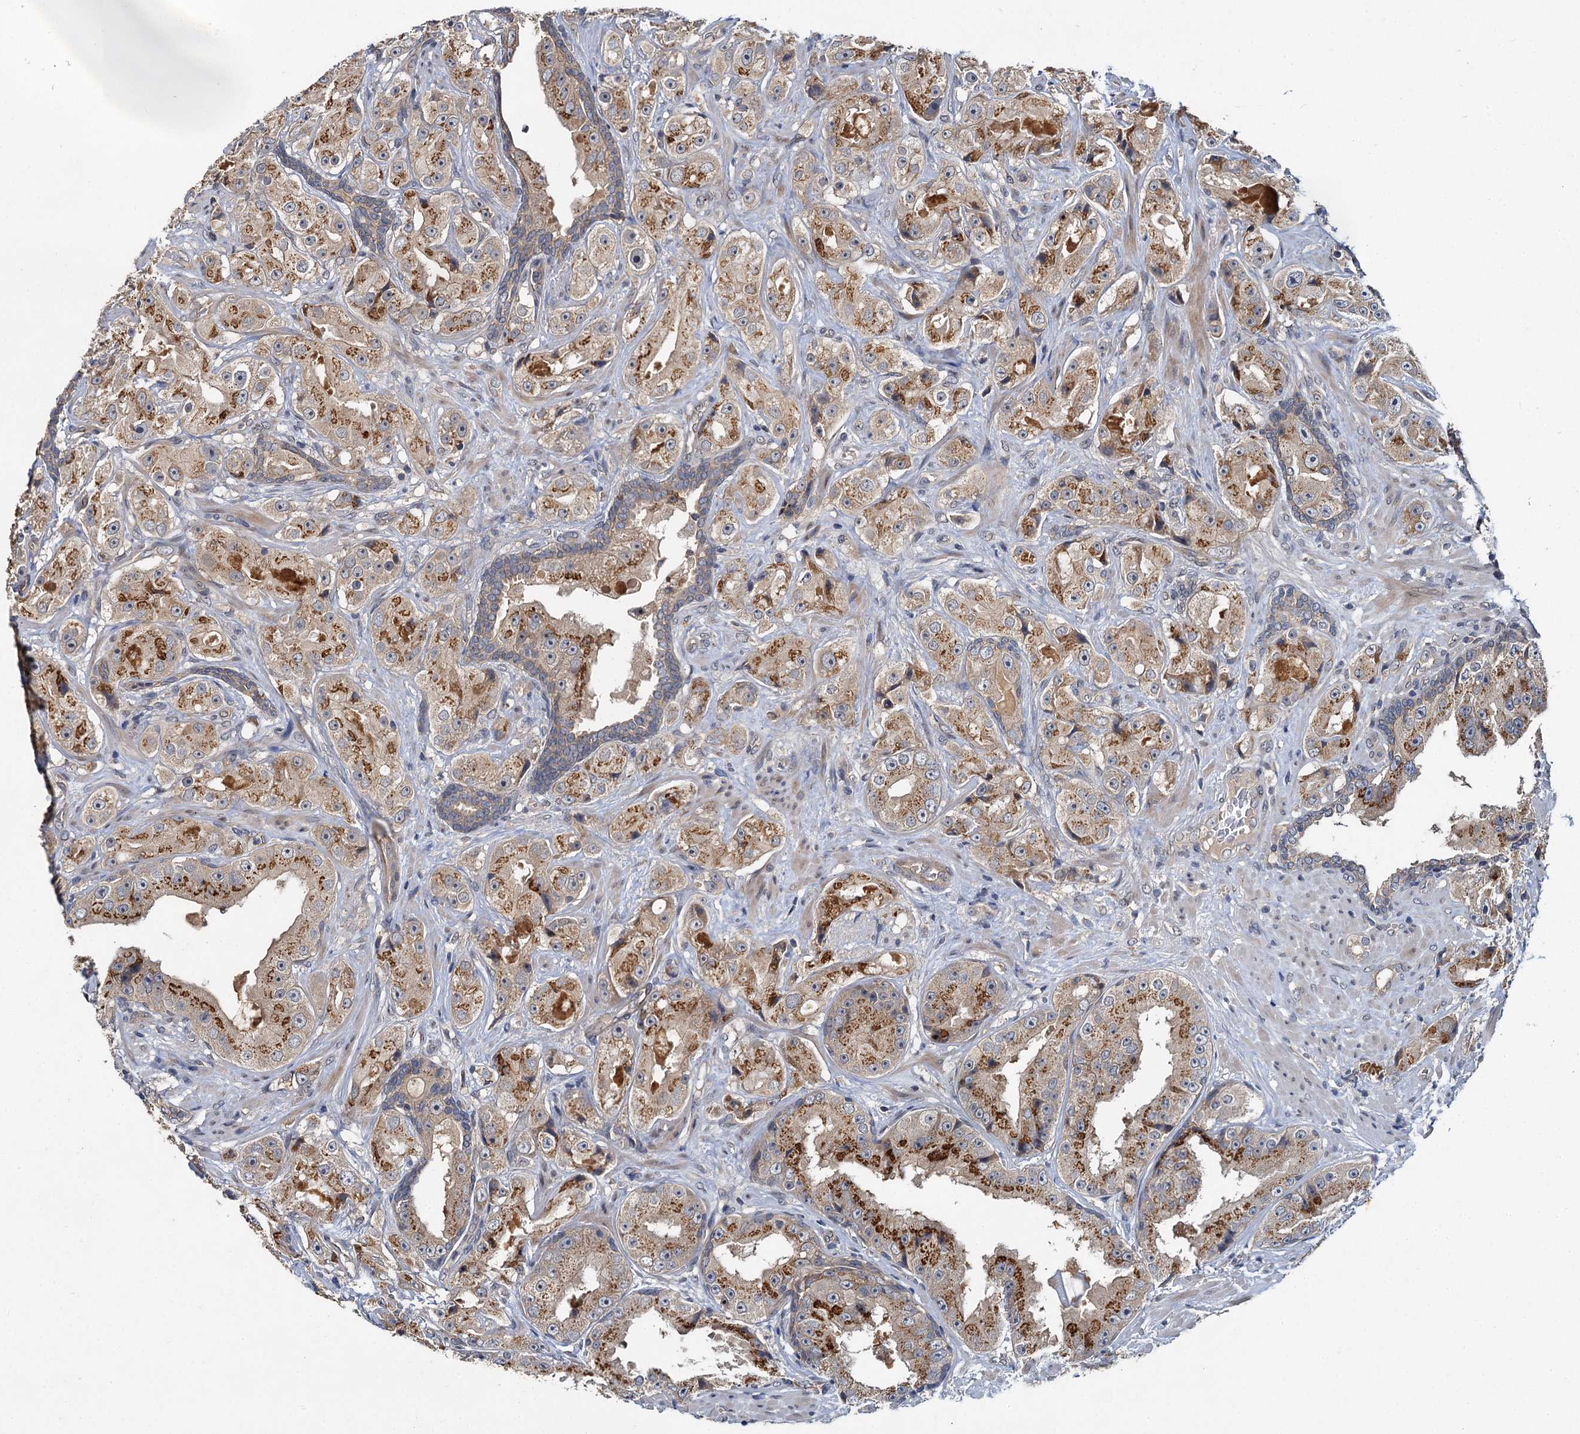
{"staining": {"intensity": "moderate", "quantity": ">75%", "location": "cytoplasmic/membranous"}, "tissue": "prostate cancer", "cell_type": "Tumor cells", "image_type": "cancer", "snomed": [{"axis": "morphology", "description": "Adenocarcinoma, High grade"}, {"axis": "topography", "description": "Prostate"}], "caption": "Protein expression analysis of high-grade adenocarcinoma (prostate) displays moderate cytoplasmic/membranous staining in approximately >75% of tumor cells.", "gene": "ZNF324", "patient": {"sex": "male", "age": 73}}